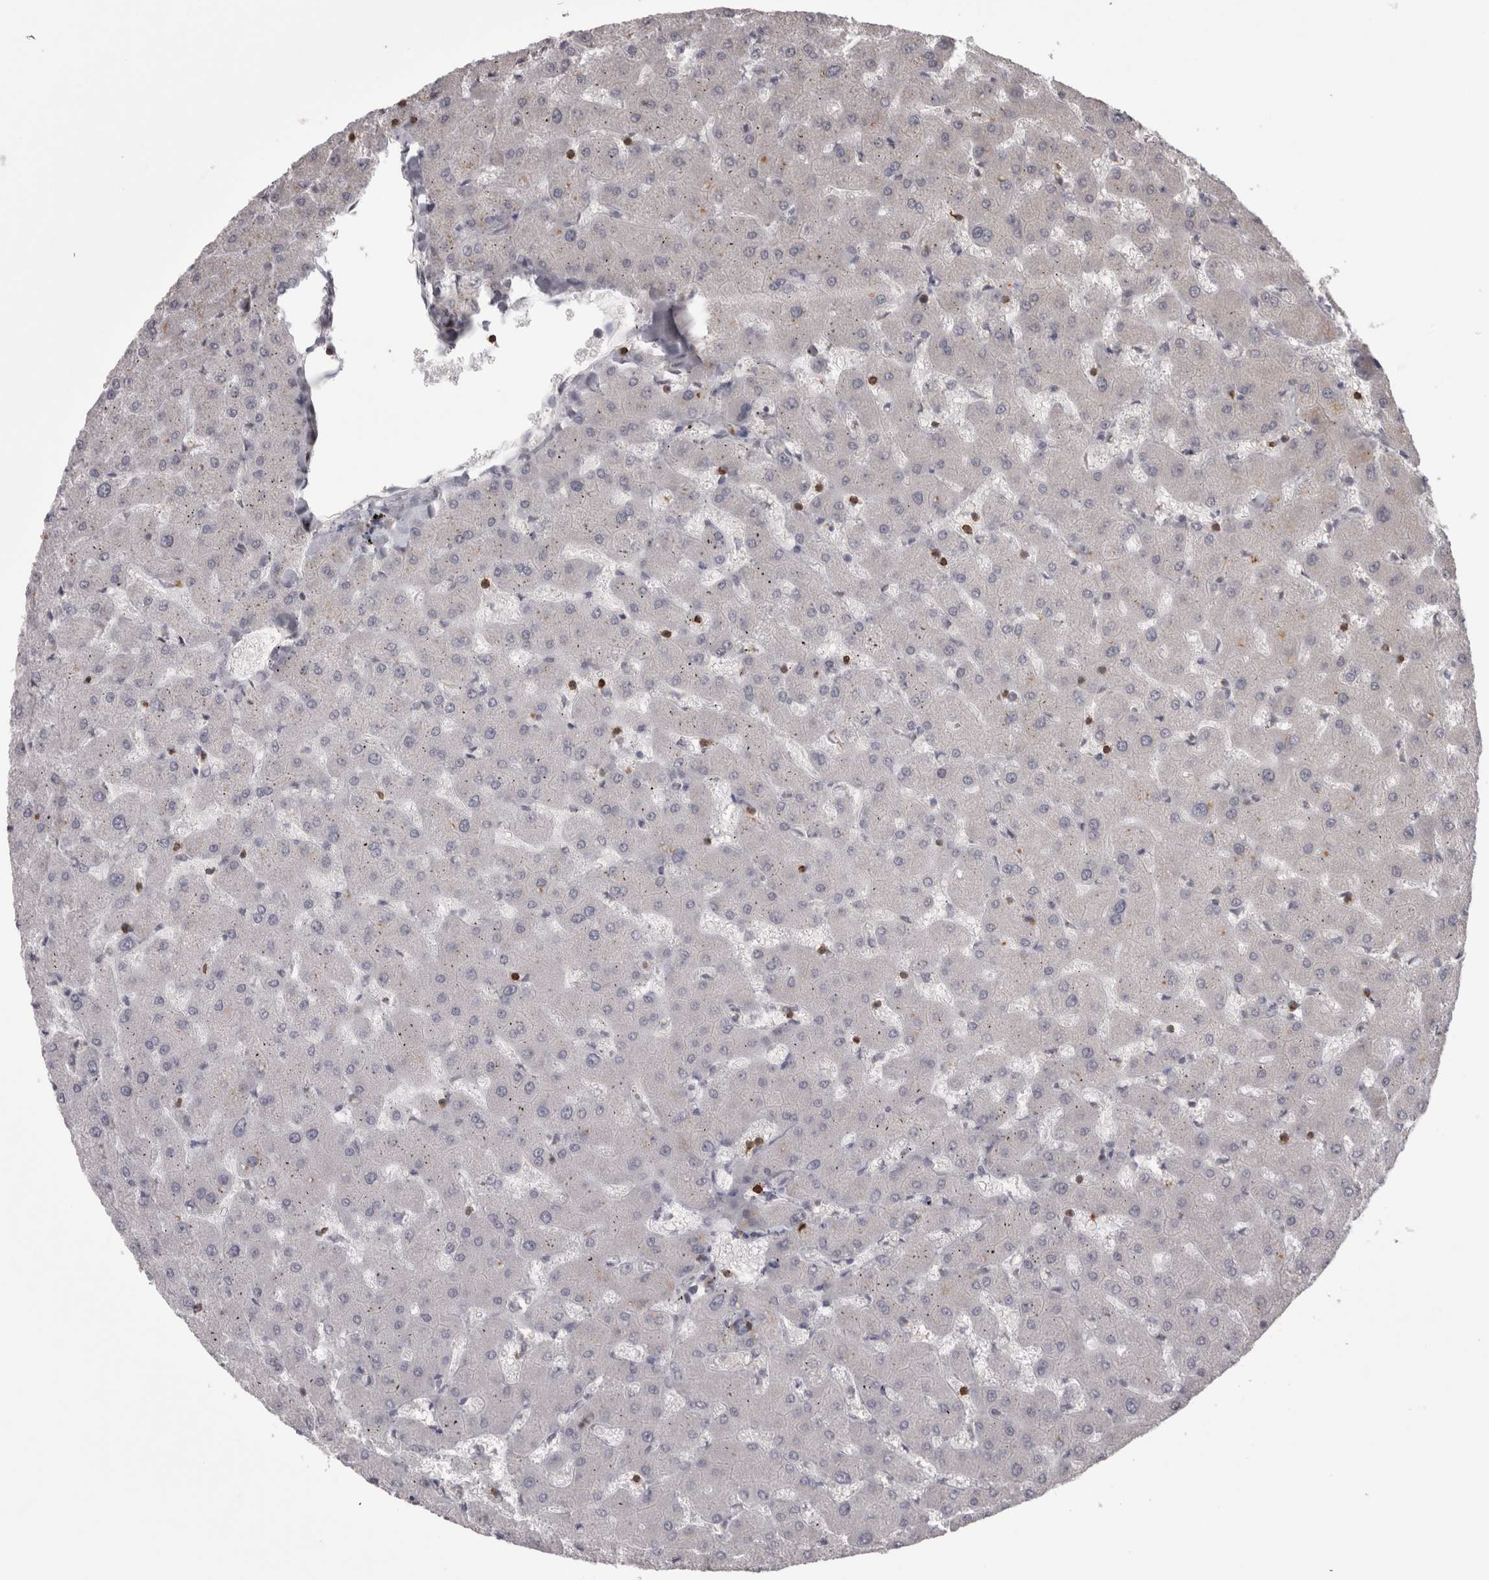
{"staining": {"intensity": "negative", "quantity": "none", "location": "none"}, "tissue": "liver", "cell_type": "Cholangiocytes", "image_type": "normal", "snomed": [{"axis": "morphology", "description": "Normal tissue, NOS"}, {"axis": "topography", "description": "Liver"}], "caption": "Immunohistochemistry (IHC) histopathology image of unremarkable liver: liver stained with DAB reveals no significant protein expression in cholangiocytes.", "gene": "SKAP1", "patient": {"sex": "female", "age": 63}}